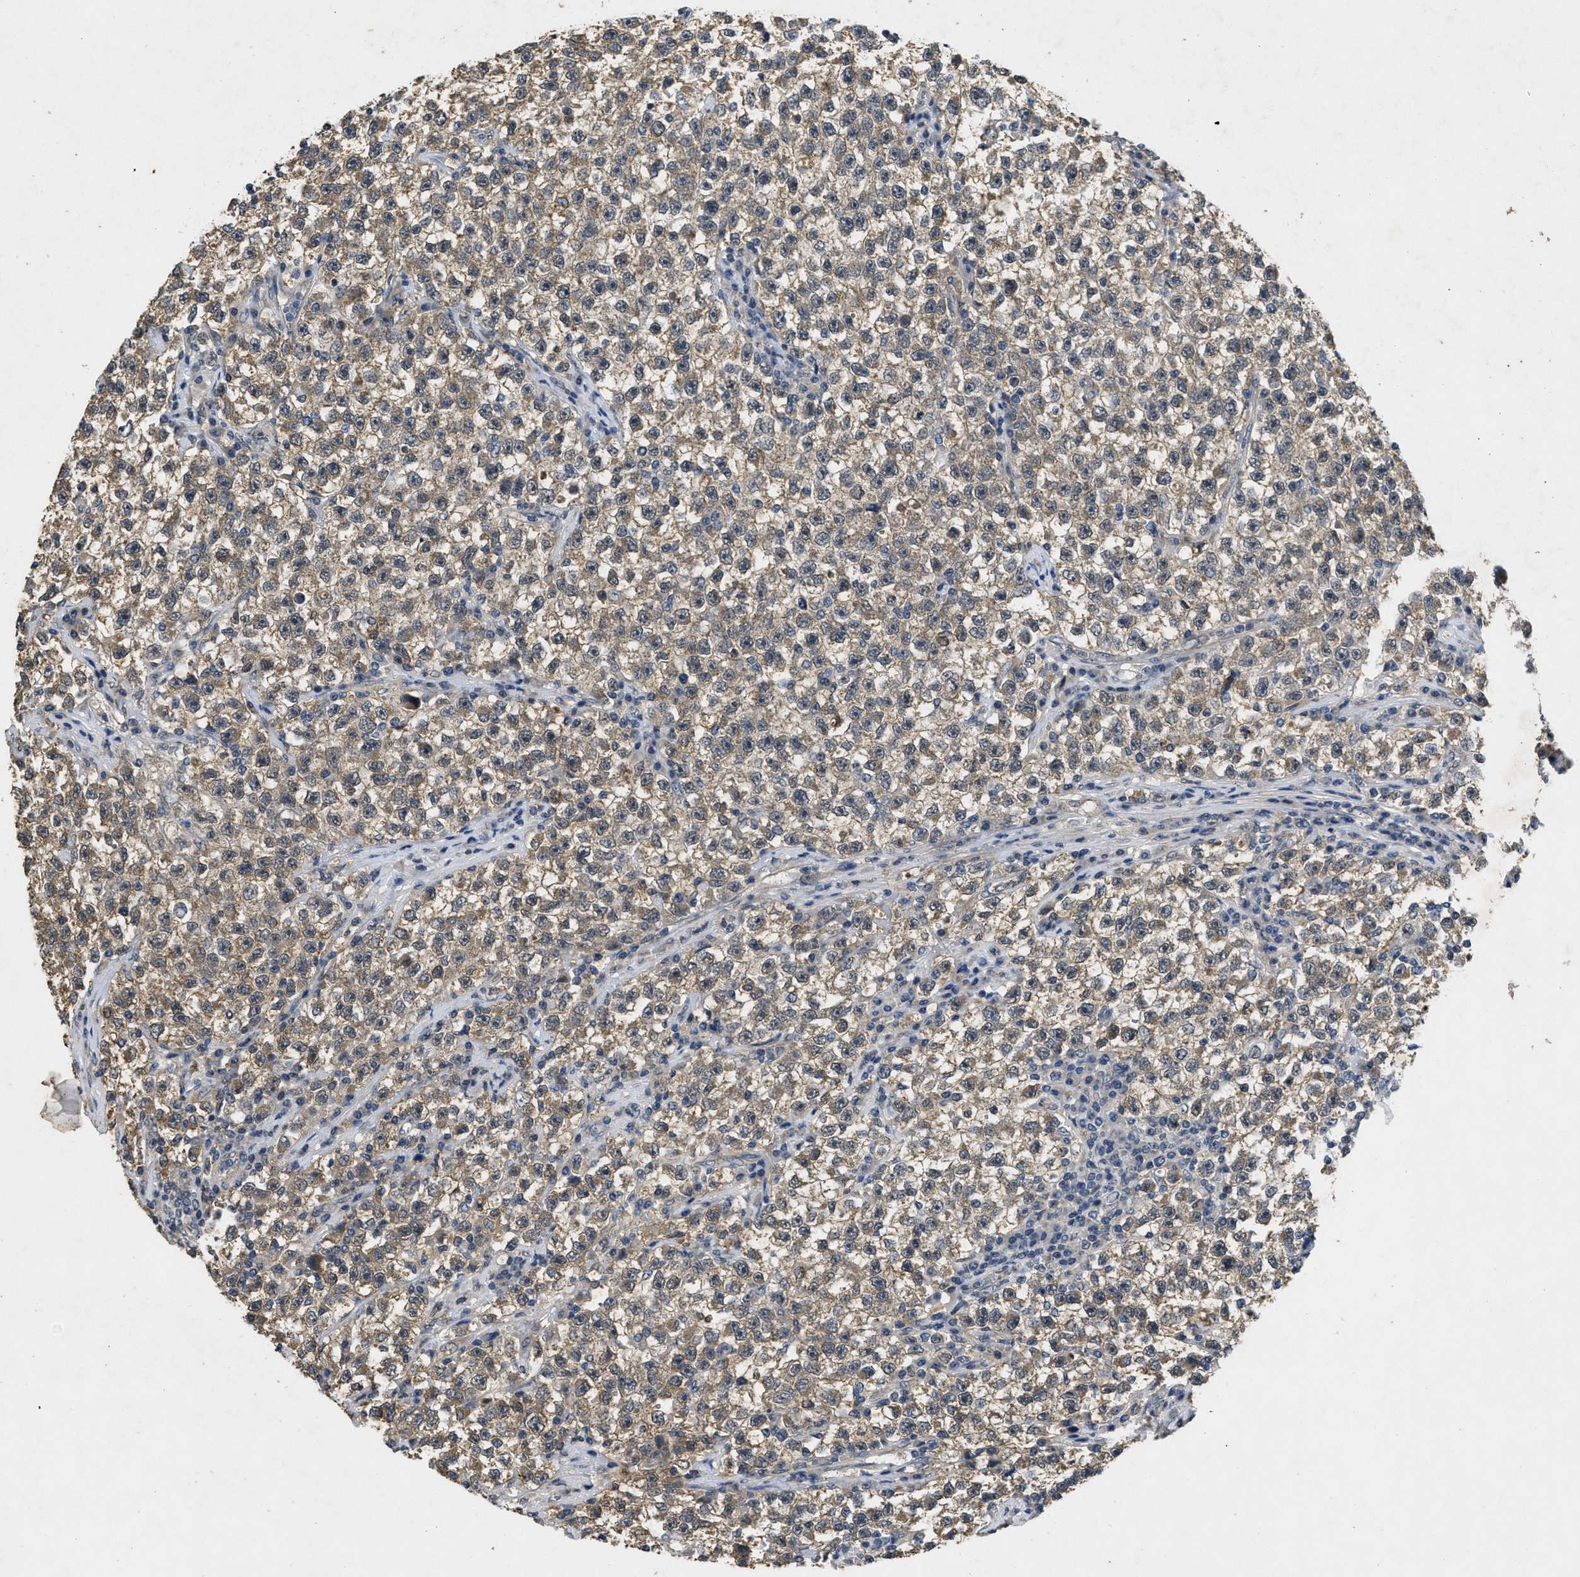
{"staining": {"intensity": "weak", "quantity": ">75%", "location": "cytoplasmic/membranous"}, "tissue": "testis cancer", "cell_type": "Tumor cells", "image_type": "cancer", "snomed": [{"axis": "morphology", "description": "Seminoma, NOS"}, {"axis": "topography", "description": "Testis"}], "caption": "Seminoma (testis) tissue reveals weak cytoplasmic/membranous staining in approximately >75% of tumor cells, visualized by immunohistochemistry. (Stains: DAB in brown, nuclei in blue, Microscopy: brightfield microscopy at high magnification).", "gene": "PAPOLG", "patient": {"sex": "male", "age": 22}}